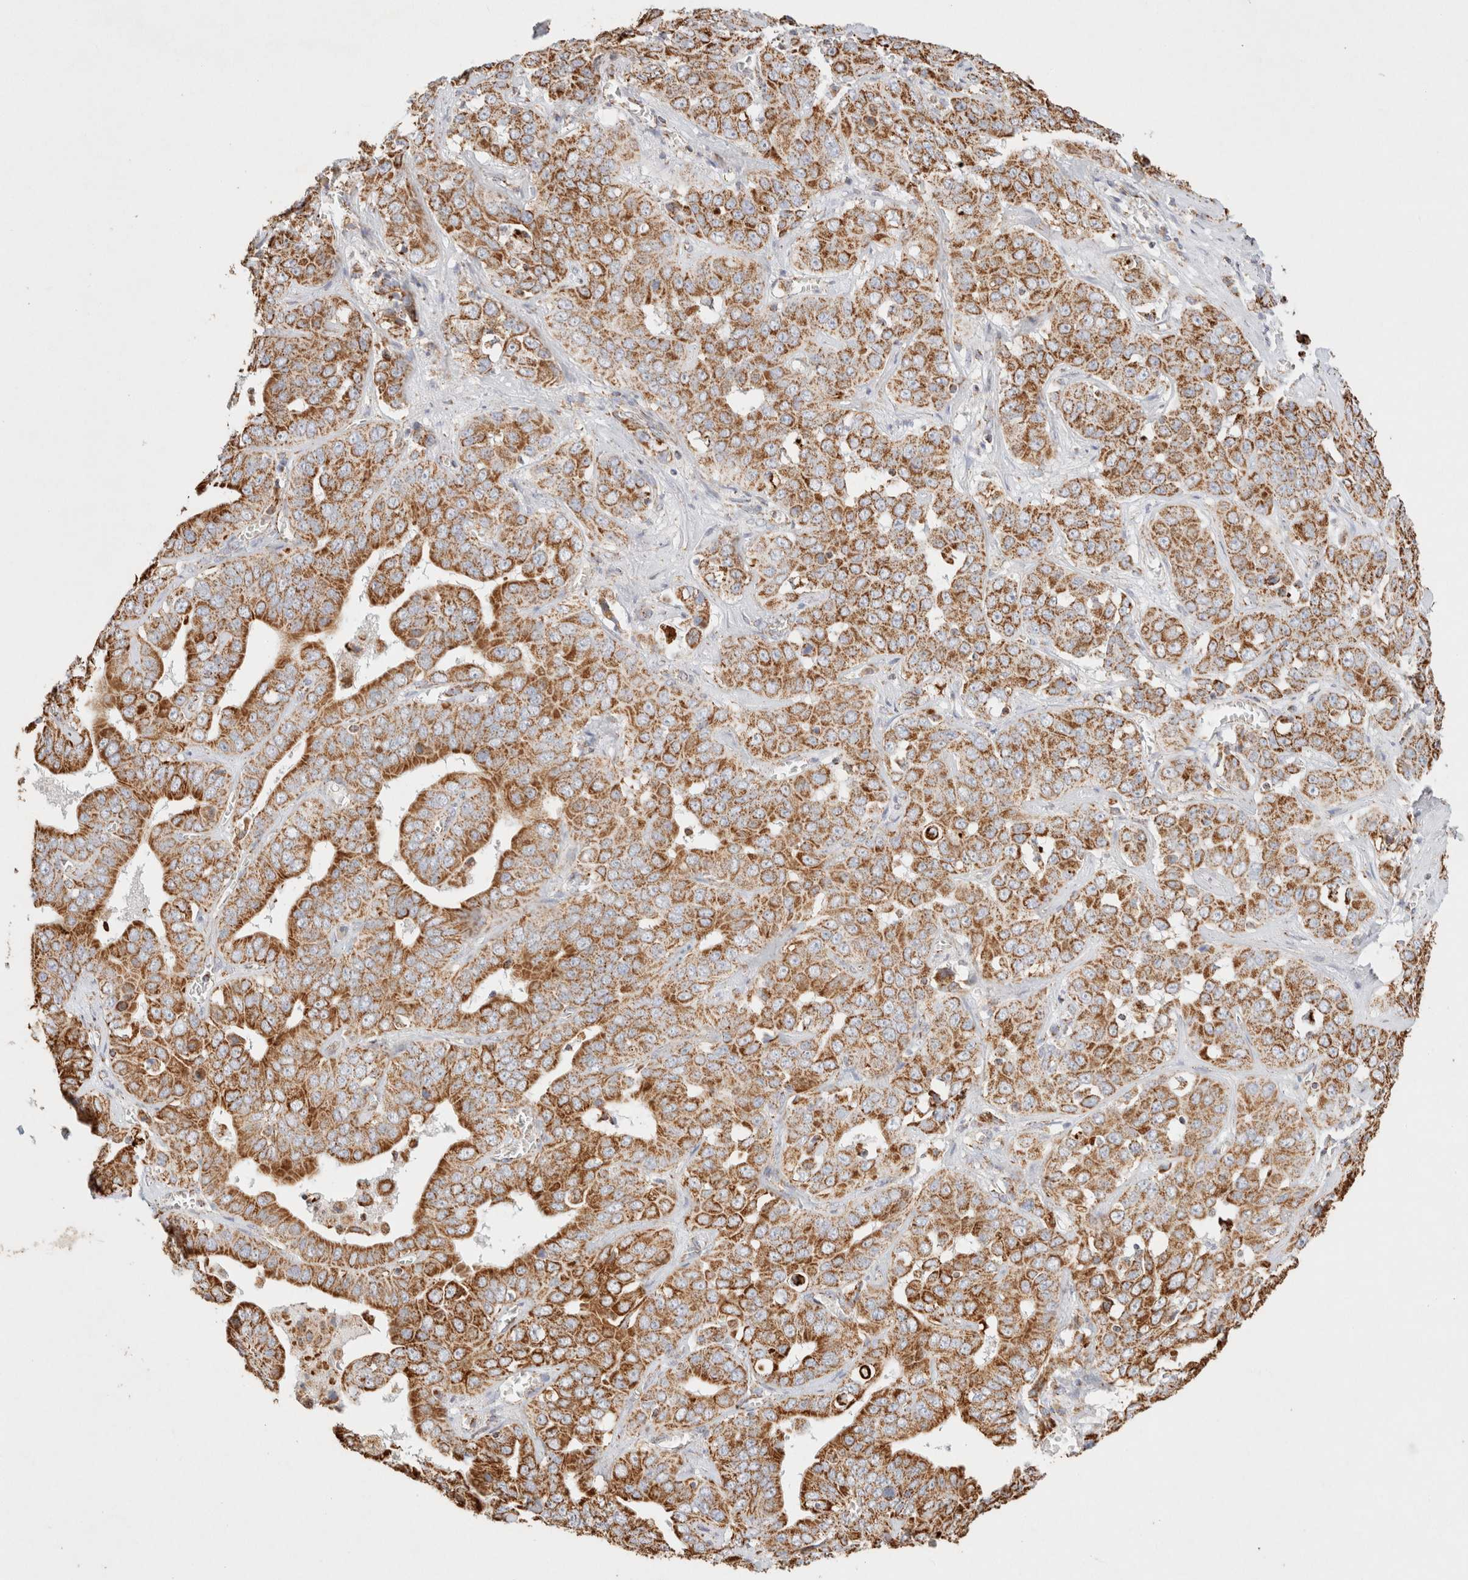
{"staining": {"intensity": "moderate", "quantity": ">75%", "location": "cytoplasmic/membranous"}, "tissue": "liver cancer", "cell_type": "Tumor cells", "image_type": "cancer", "snomed": [{"axis": "morphology", "description": "Cholangiocarcinoma"}, {"axis": "topography", "description": "Liver"}], "caption": "Immunohistochemical staining of cholangiocarcinoma (liver) displays medium levels of moderate cytoplasmic/membranous expression in about >75% of tumor cells. (IHC, brightfield microscopy, high magnification).", "gene": "PHB2", "patient": {"sex": "female", "age": 52}}